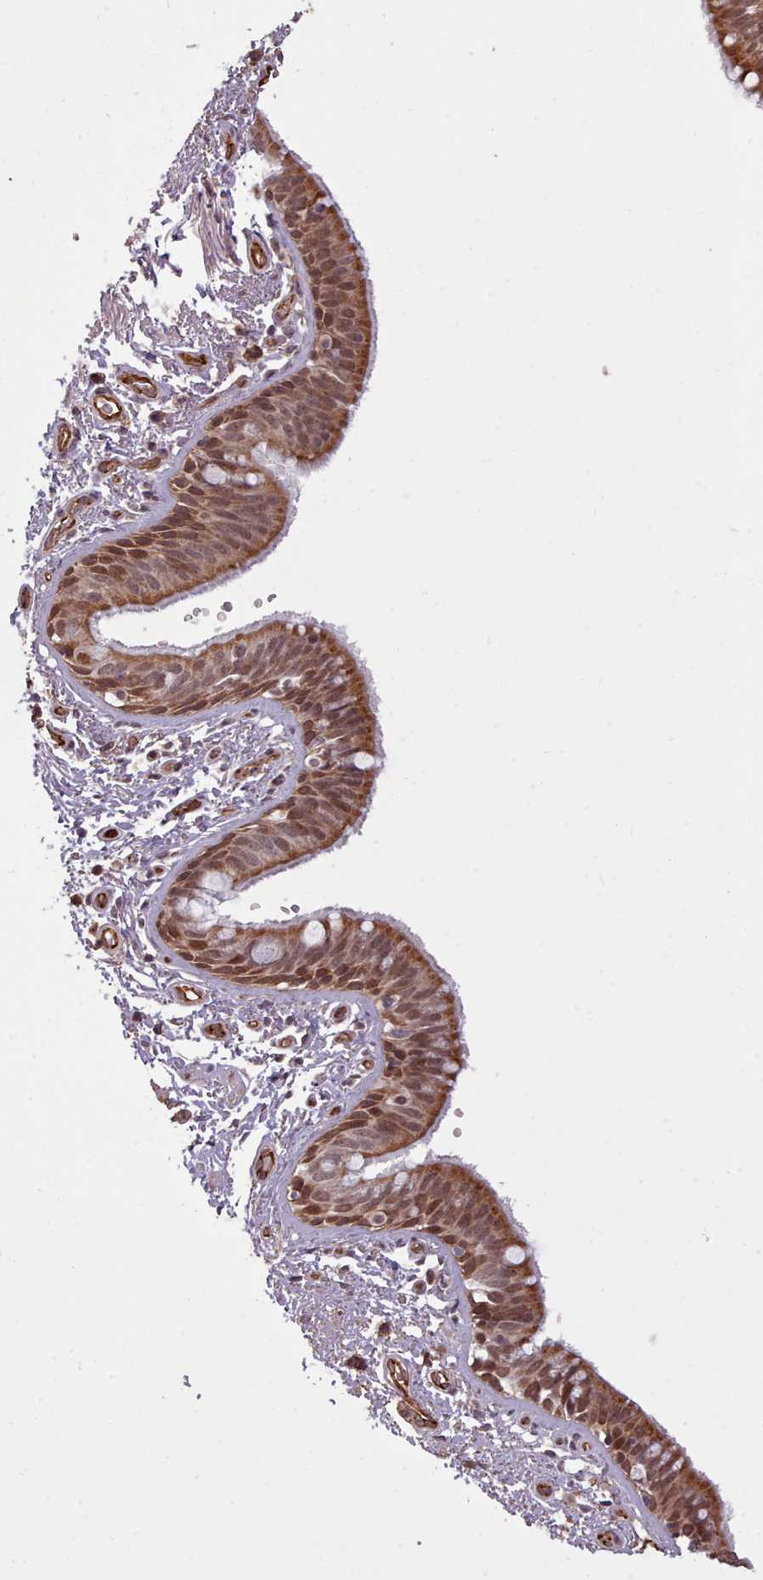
{"staining": {"intensity": "moderate", "quantity": ">75%", "location": "cytoplasmic/membranous,nuclear"}, "tissue": "bronchus", "cell_type": "Respiratory epithelial cells", "image_type": "normal", "snomed": [{"axis": "morphology", "description": "Normal tissue, NOS"}, {"axis": "morphology", "description": "Neoplasm, uncertain whether benign or malignant"}, {"axis": "topography", "description": "Bronchus"}, {"axis": "topography", "description": "Lung"}], "caption": "Bronchus was stained to show a protein in brown. There is medium levels of moderate cytoplasmic/membranous,nuclear expression in approximately >75% of respiratory epithelial cells. Using DAB (3,3'-diaminobenzidine) (brown) and hematoxylin (blue) stains, captured at high magnification using brightfield microscopy.", "gene": "ZMYM4", "patient": {"sex": "male", "age": 55}}